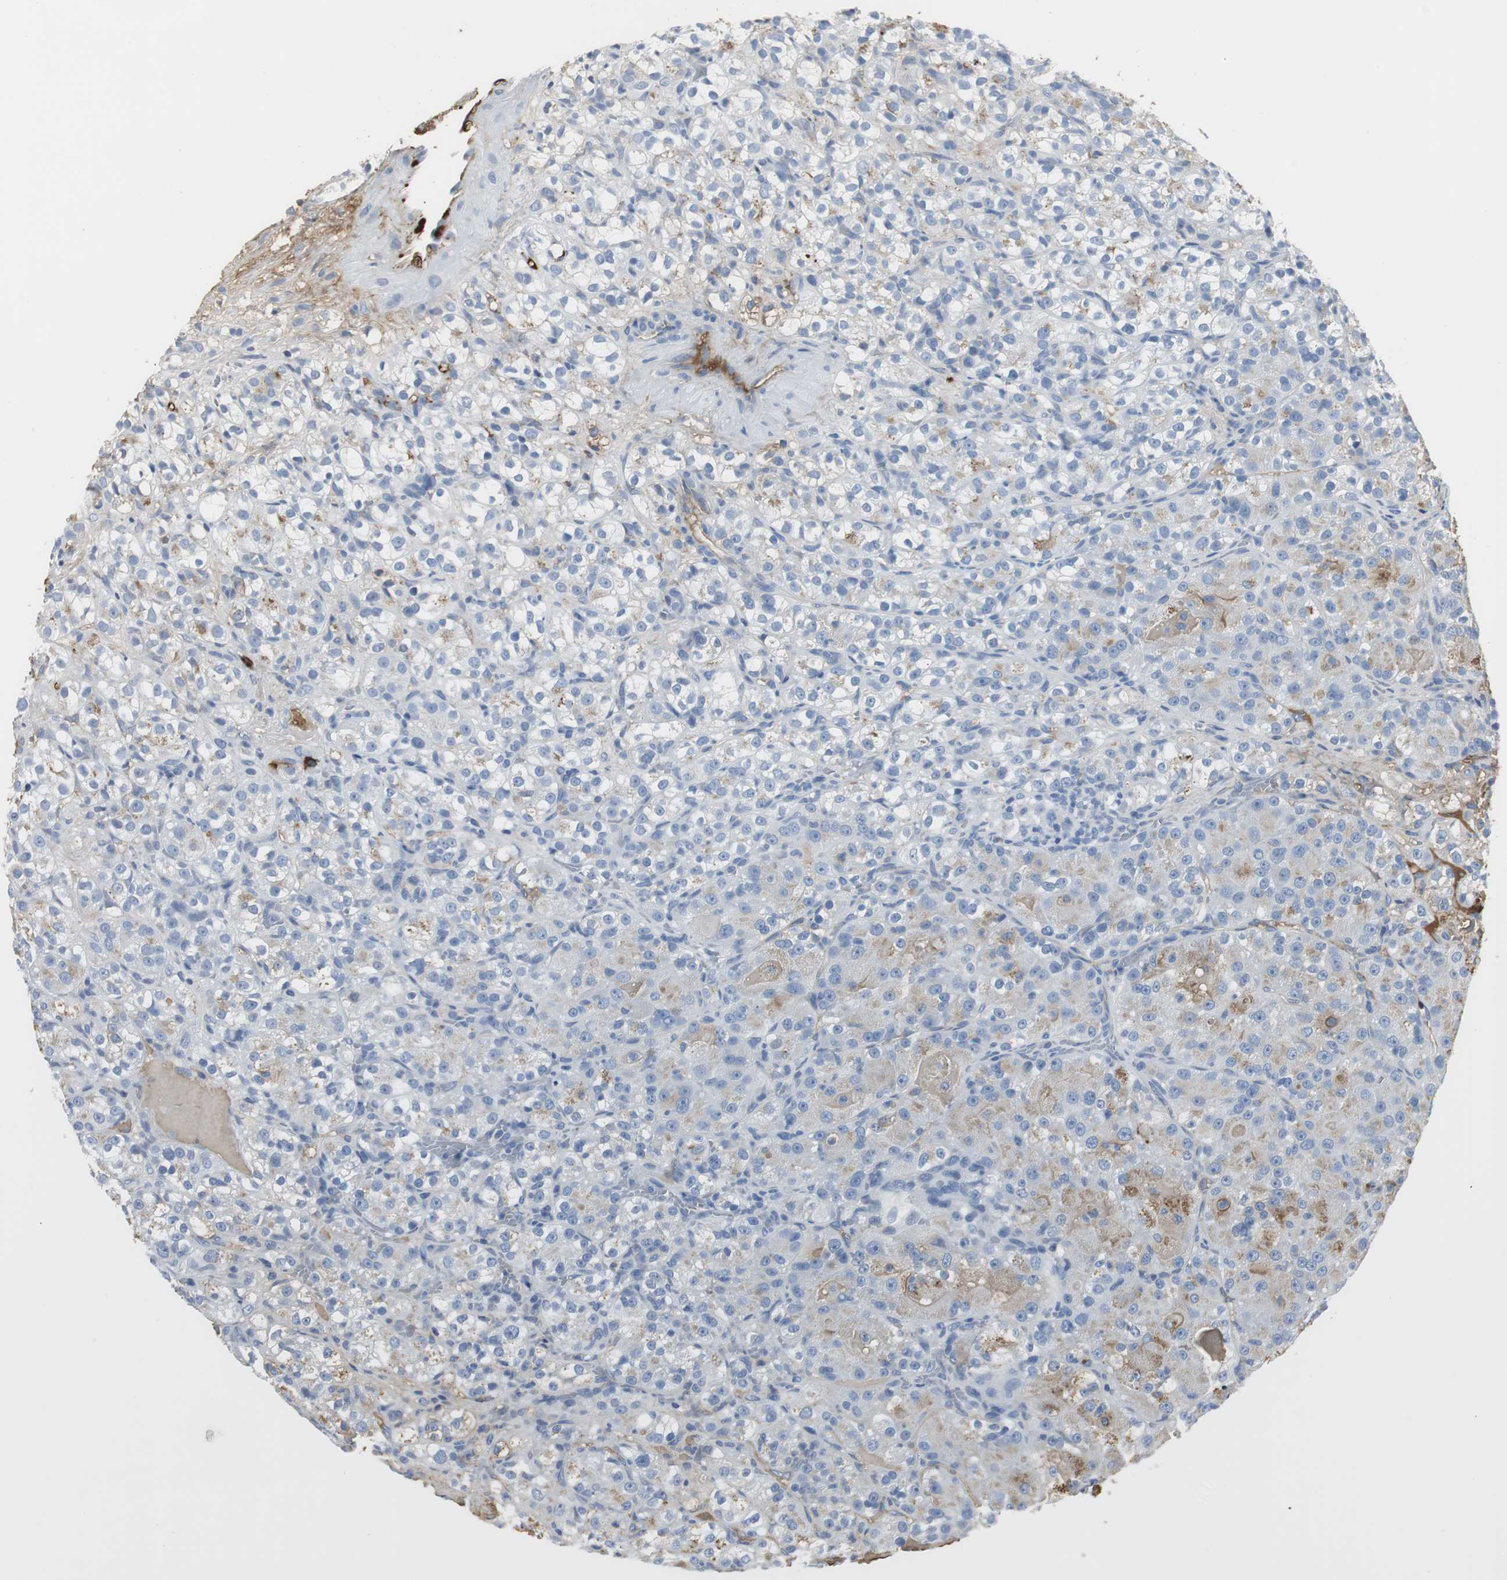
{"staining": {"intensity": "negative", "quantity": "none", "location": "none"}, "tissue": "renal cancer", "cell_type": "Tumor cells", "image_type": "cancer", "snomed": [{"axis": "morphology", "description": "Normal tissue, NOS"}, {"axis": "morphology", "description": "Adenocarcinoma, NOS"}, {"axis": "topography", "description": "Kidney"}], "caption": "Tumor cells show no significant protein staining in renal cancer.", "gene": "IGHA1", "patient": {"sex": "male", "age": 61}}